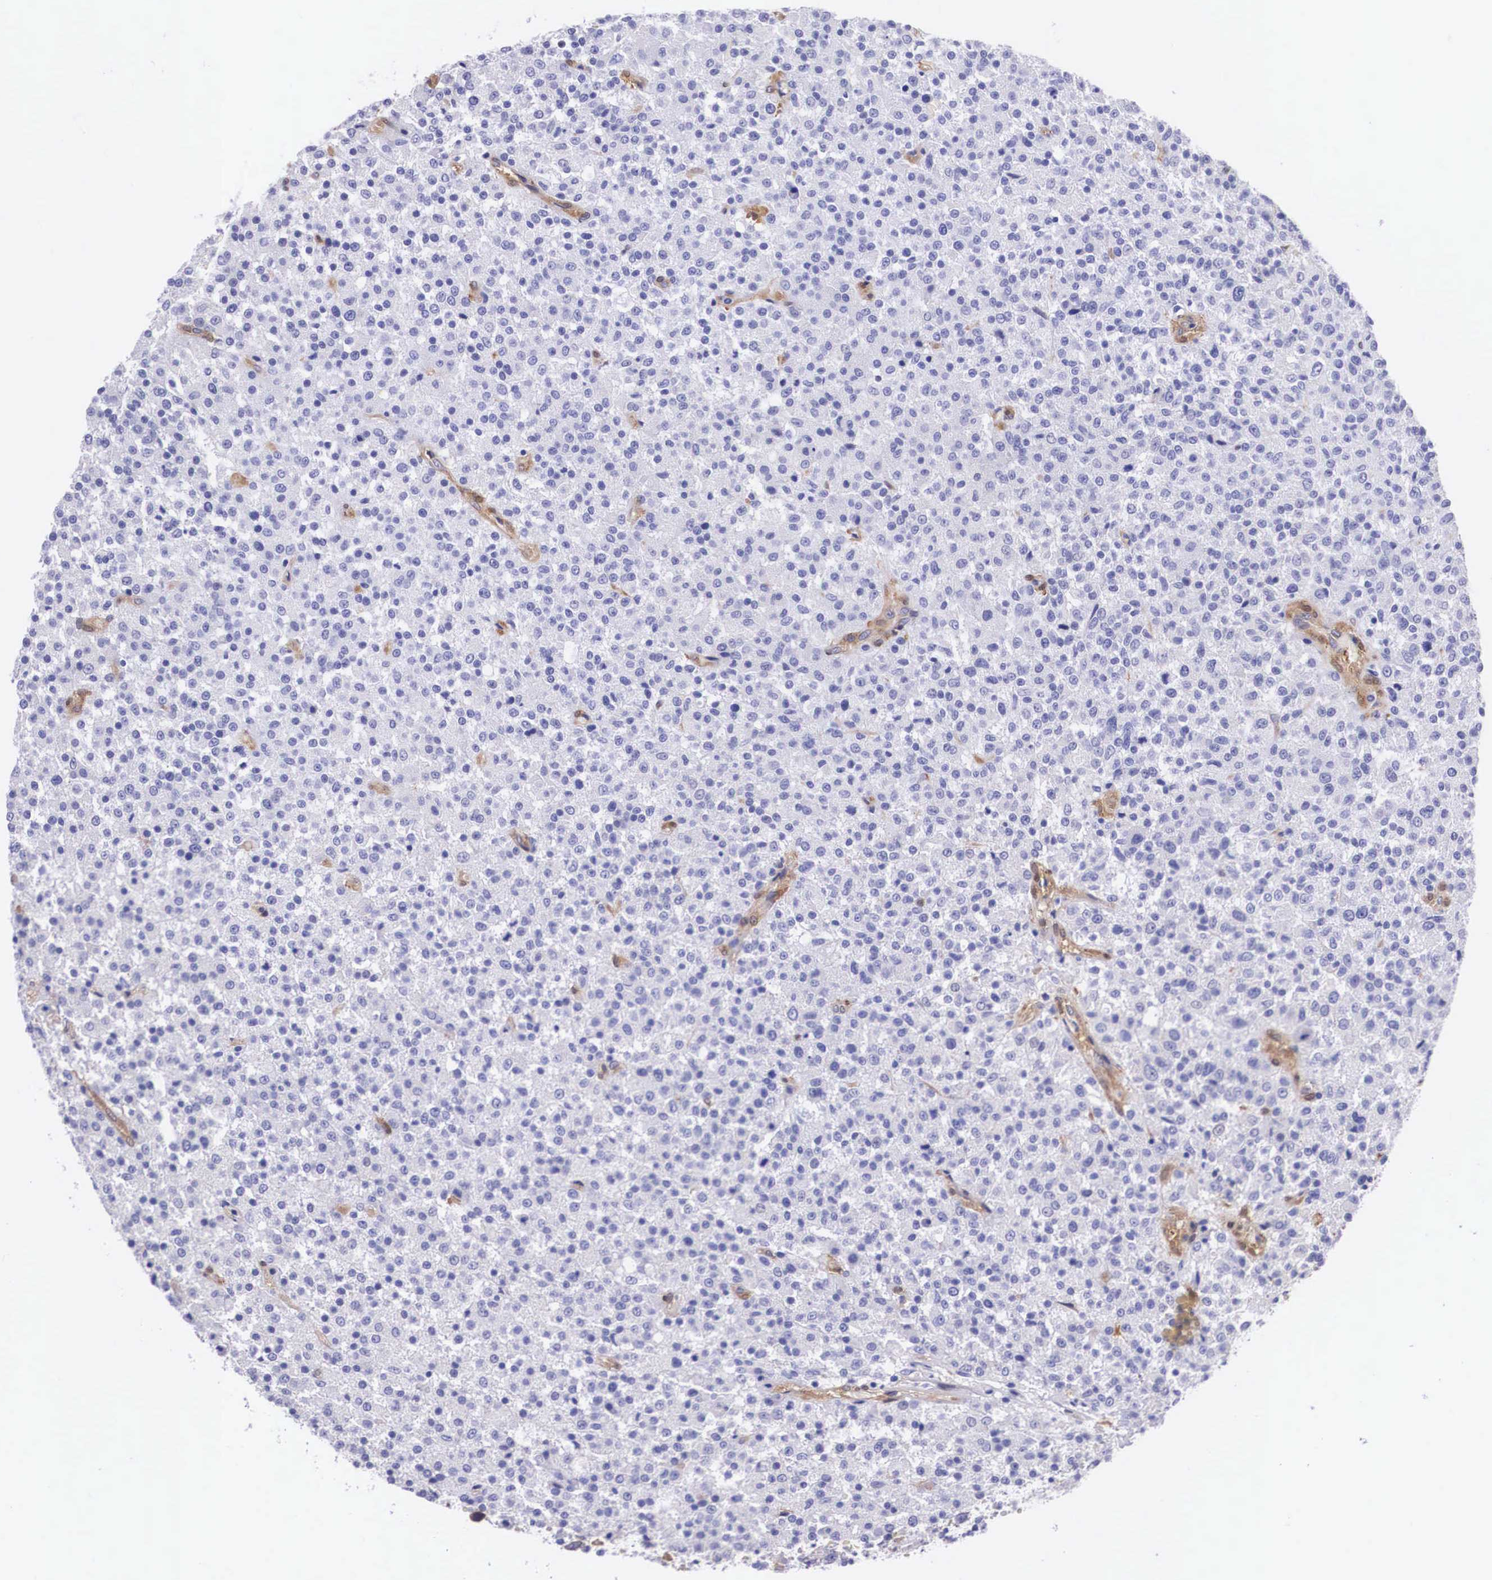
{"staining": {"intensity": "negative", "quantity": "none", "location": "none"}, "tissue": "testis cancer", "cell_type": "Tumor cells", "image_type": "cancer", "snomed": [{"axis": "morphology", "description": "Seminoma, NOS"}, {"axis": "topography", "description": "Testis"}], "caption": "Human testis cancer stained for a protein using immunohistochemistry (IHC) exhibits no expression in tumor cells.", "gene": "BCAR1", "patient": {"sex": "male", "age": 59}}